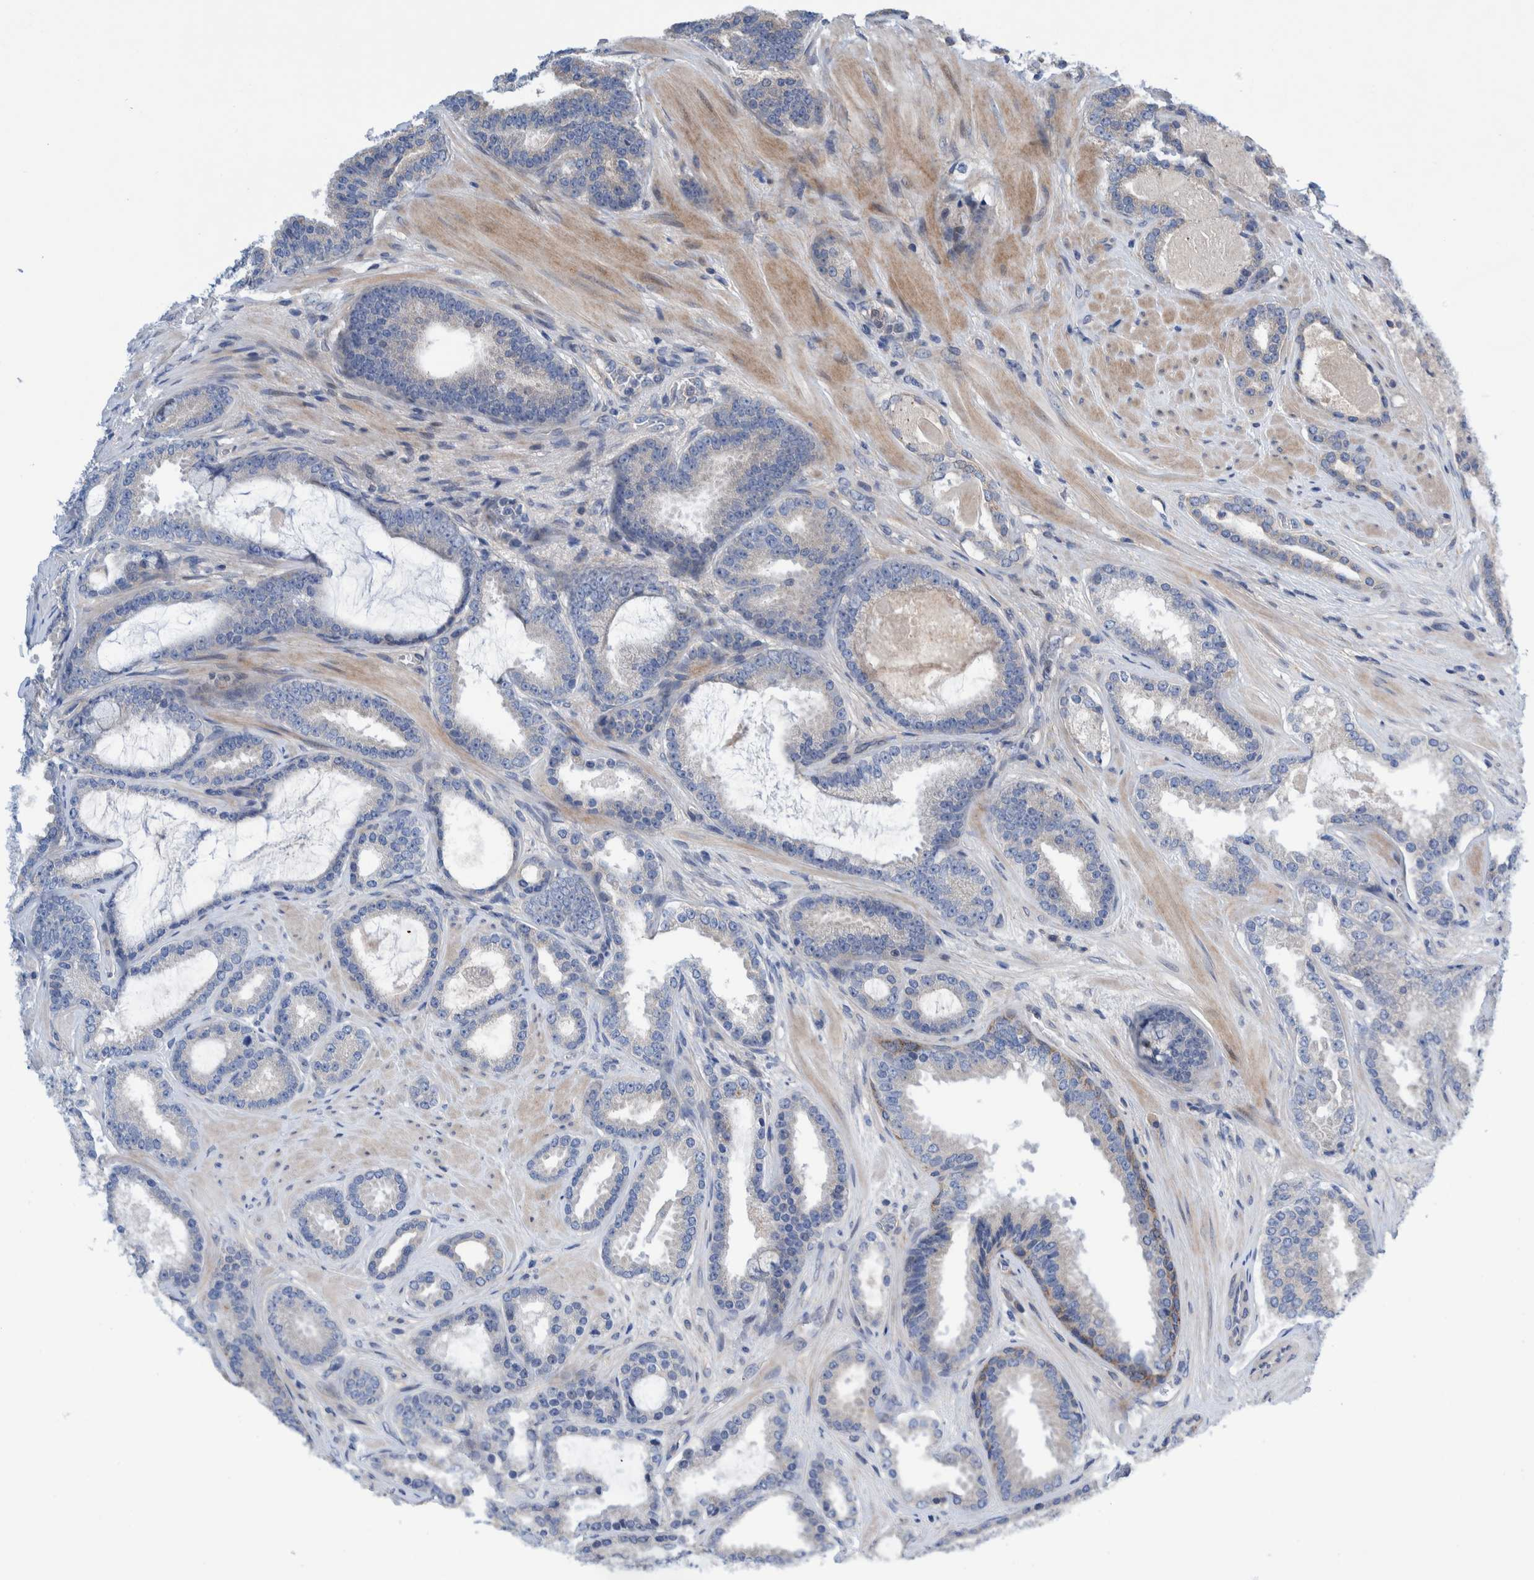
{"staining": {"intensity": "negative", "quantity": "none", "location": "none"}, "tissue": "prostate cancer", "cell_type": "Tumor cells", "image_type": "cancer", "snomed": [{"axis": "morphology", "description": "Adenocarcinoma, High grade"}, {"axis": "topography", "description": "Prostate"}], "caption": "High magnification brightfield microscopy of prostate cancer stained with DAB (3,3'-diaminobenzidine) (brown) and counterstained with hematoxylin (blue): tumor cells show no significant expression.", "gene": "PIK3R6", "patient": {"sex": "male", "age": 60}}